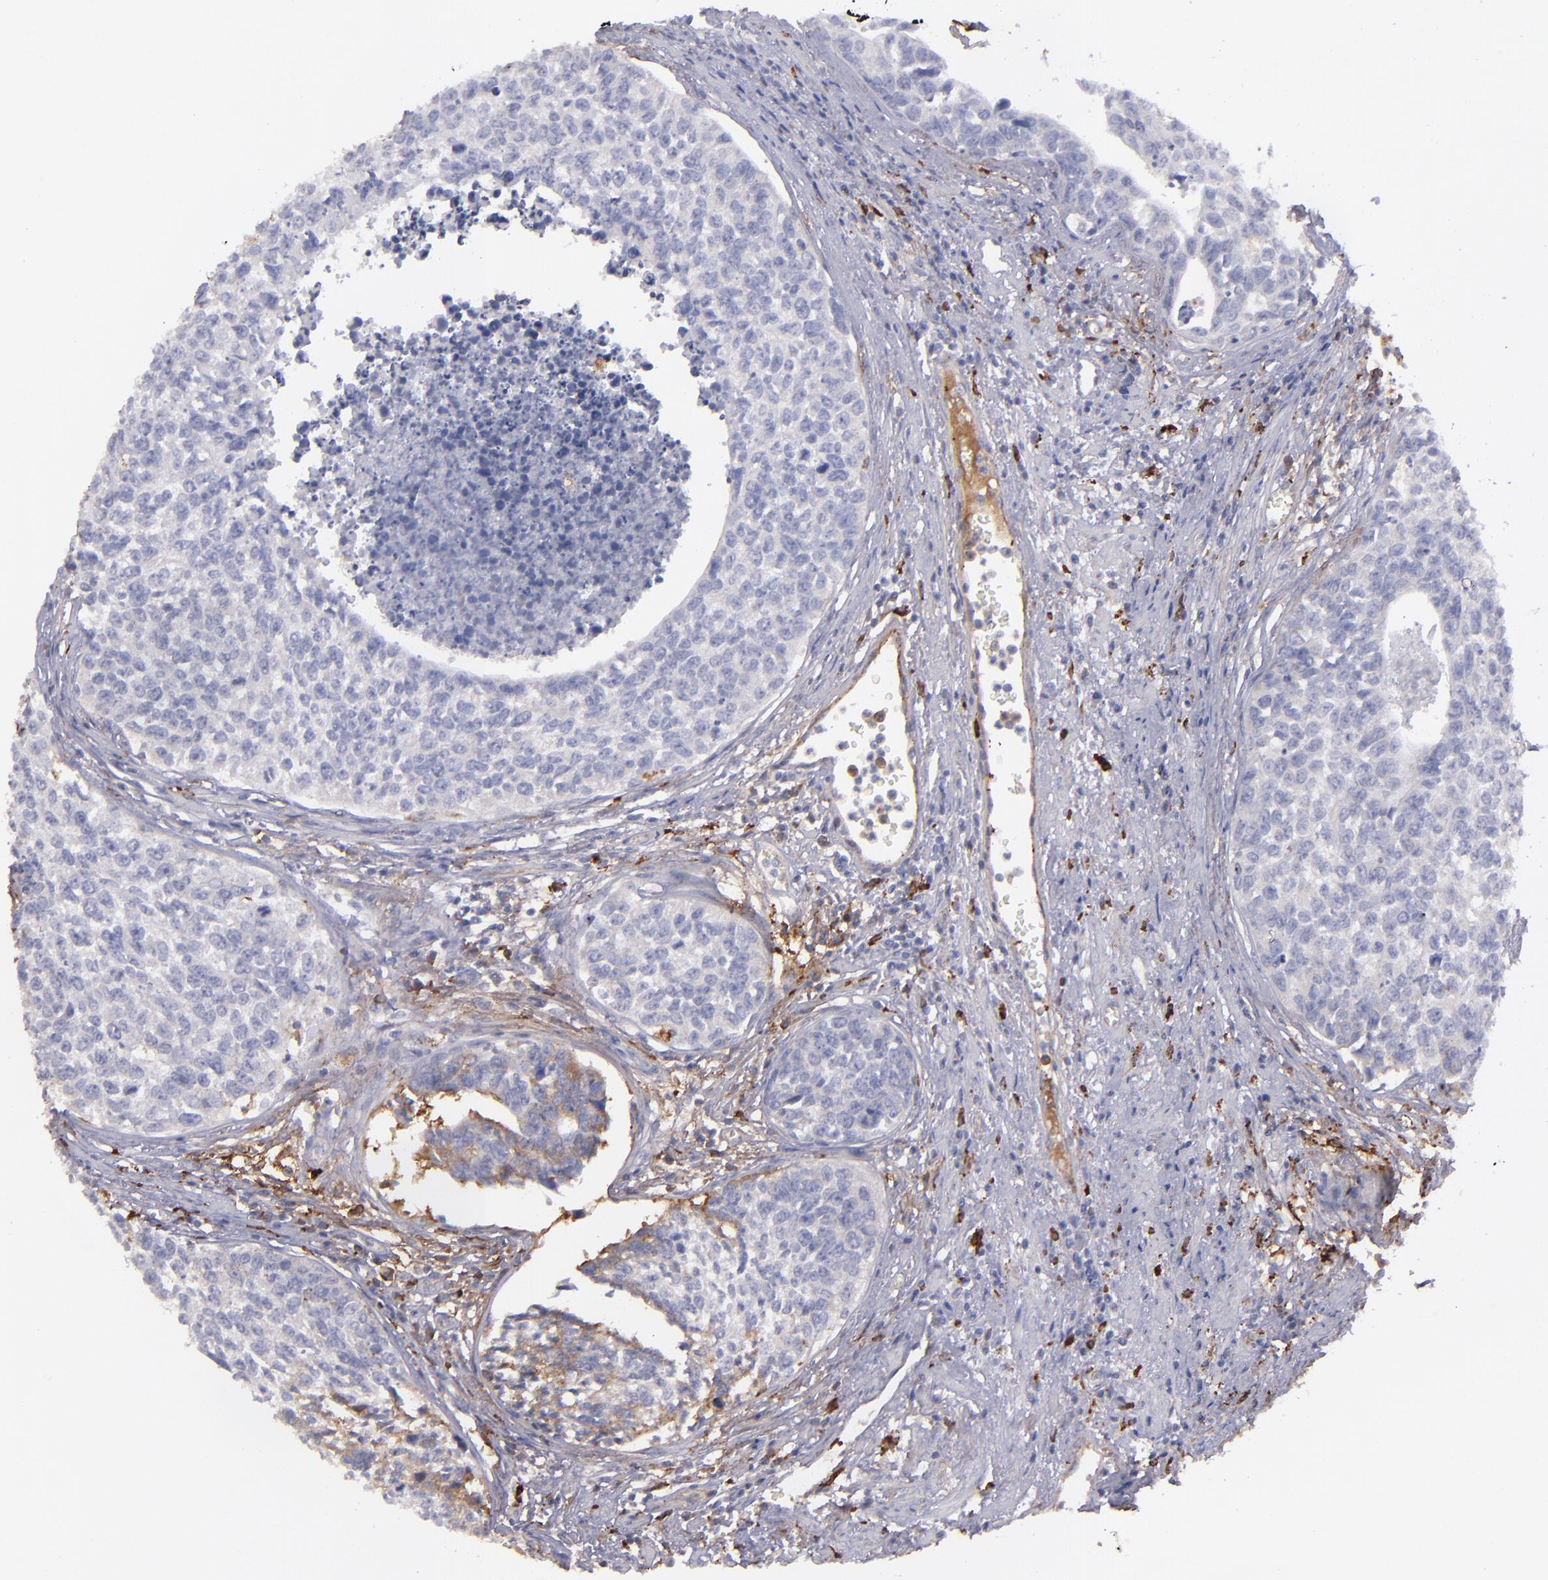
{"staining": {"intensity": "weak", "quantity": "<25%", "location": "cytoplasmic/membranous"}, "tissue": "urothelial cancer", "cell_type": "Tumor cells", "image_type": "cancer", "snomed": [{"axis": "morphology", "description": "Urothelial carcinoma, High grade"}, {"axis": "topography", "description": "Urinary bladder"}], "caption": "Immunohistochemical staining of urothelial carcinoma (high-grade) displays no significant expression in tumor cells.", "gene": "C1QA", "patient": {"sex": "male", "age": 81}}